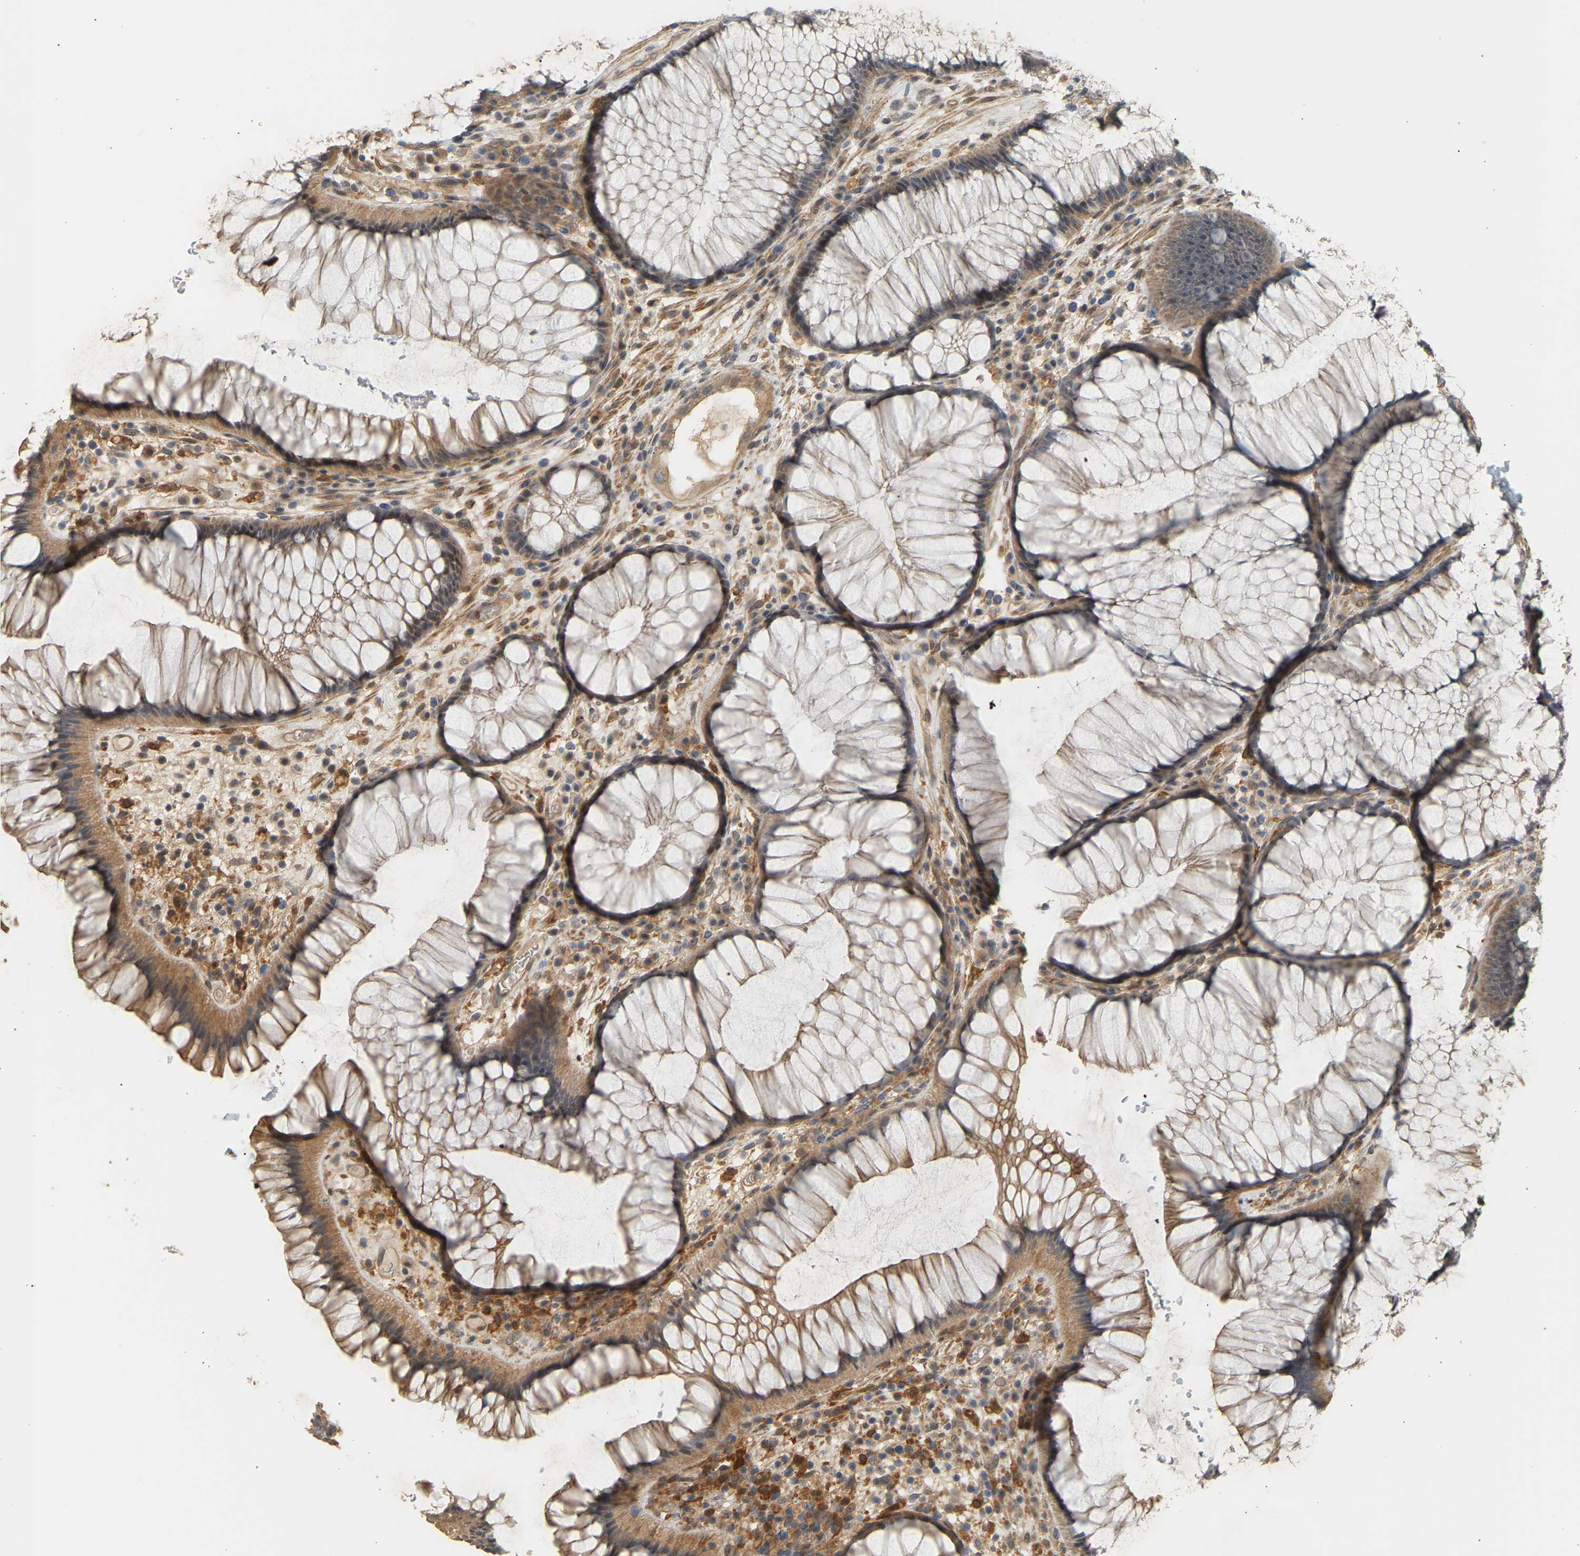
{"staining": {"intensity": "moderate", "quantity": ">75%", "location": "cytoplasmic/membranous"}, "tissue": "rectum", "cell_type": "Glandular cells", "image_type": "normal", "snomed": [{"axis": "morphology", "description": "Normal tissue, NOS"}, {"axis": "topography", "description": "Rectum"}], "caption": "IHC histopathology image of normal rectum stained for a protein (brown), which exhibits medium levels of moderate cytoplasmic/membranous staining in approximately >75% of glandular cells.", "gene": "RGL1", "patient": {"sex": "male", "age": 51}}